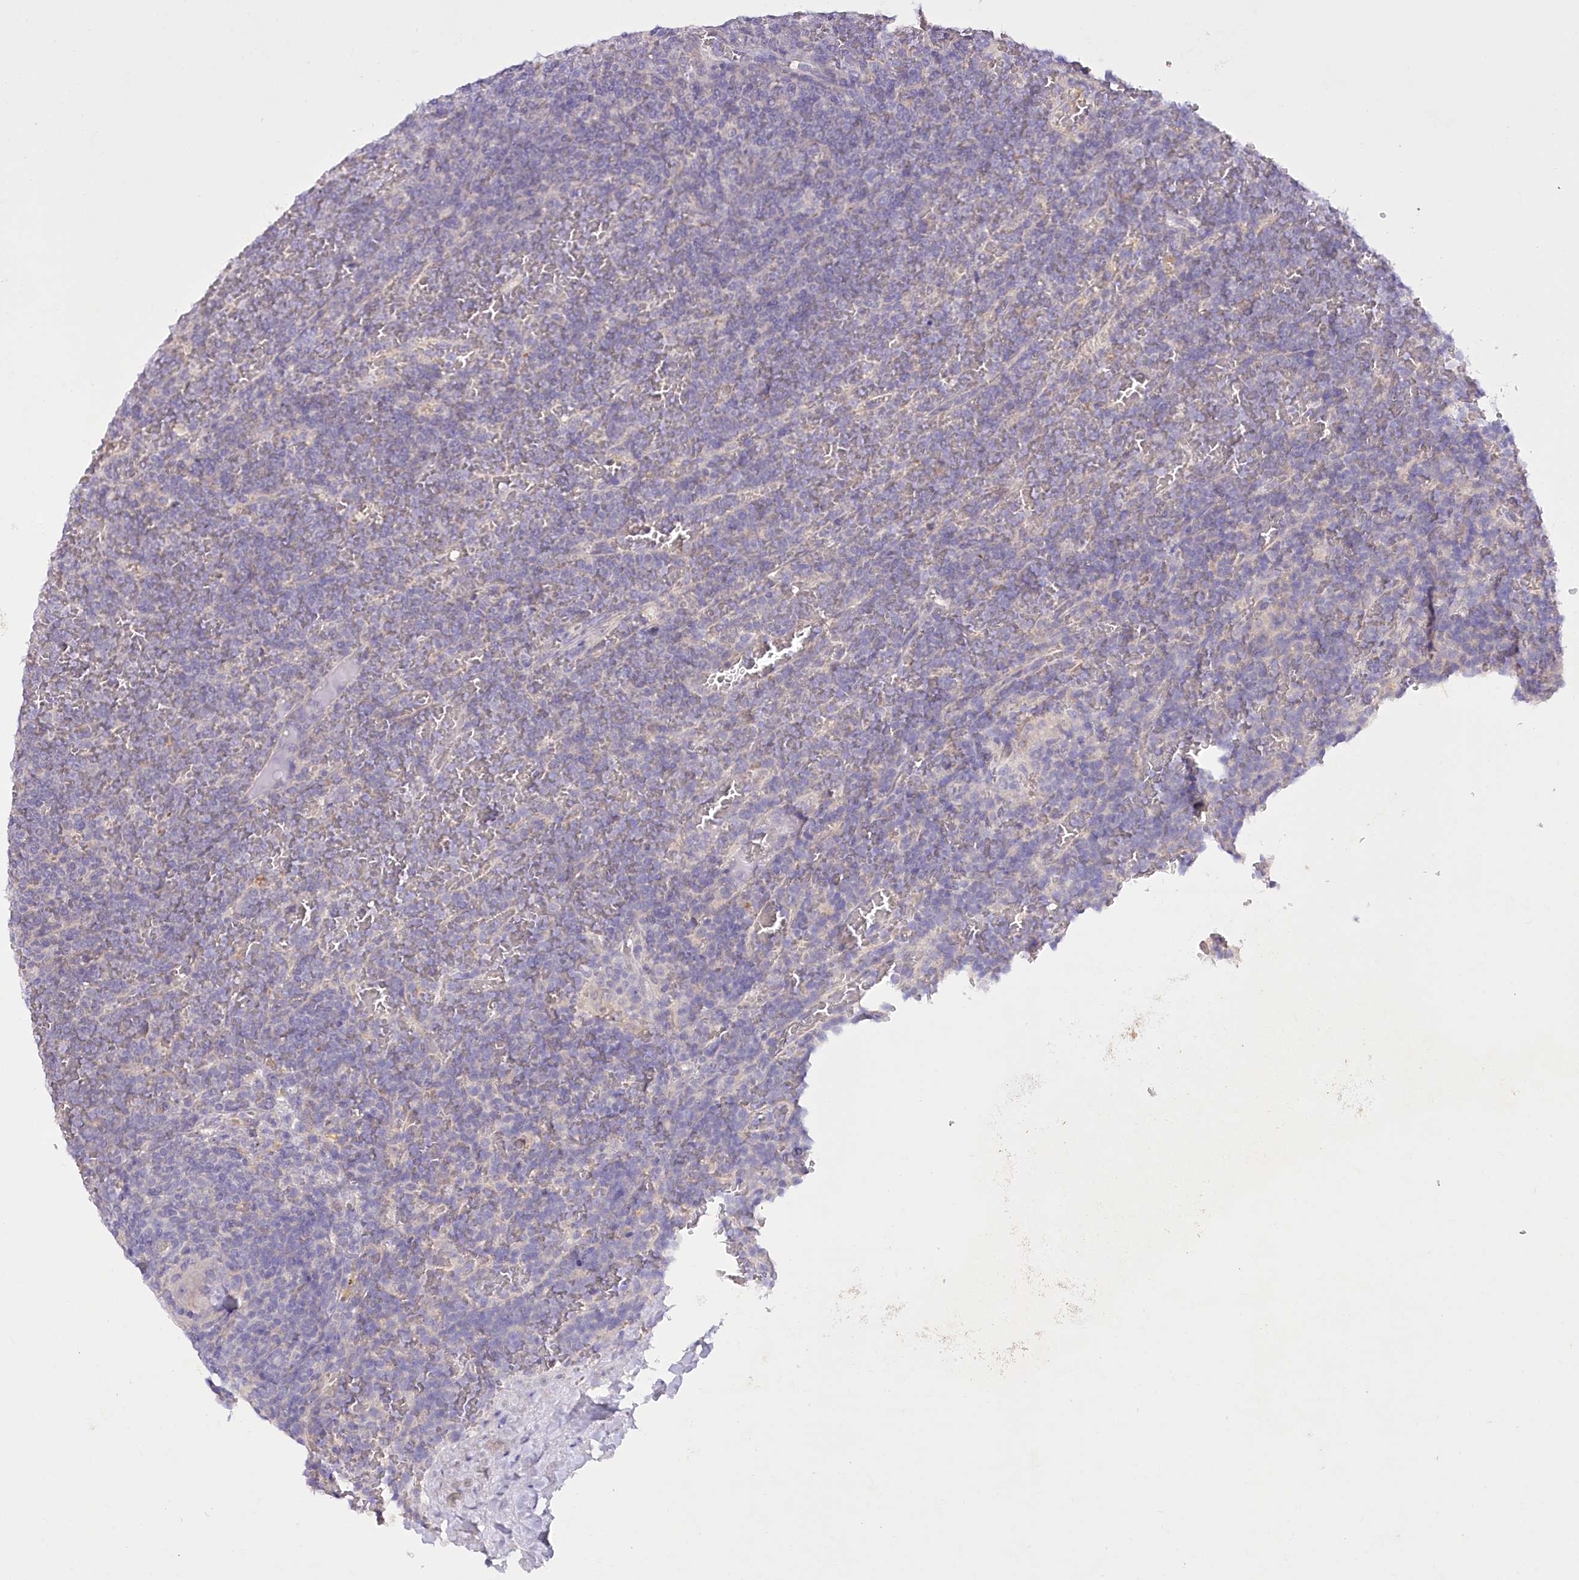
{"staining": {"intensity": "negative", "quantity": "none", "location": "none"}, "tissue": "lymphoma", "cell_type": "Tumor cells", "image_type": "cancer", "snomed": [{"axis": "morphology", "description": "Malignant lymphoma, non-Hodgkin's type, Low grade"}, {"axis": "topography", "description": "Spleen"}], "caption": "Human malignant lymphoma, non-Hodgkin's type (low-grade) stained for a protein using IHC demonstrates no positivity in tumor cells.", "gene": "DCUN1D1", "patient": {"sex": "female", "age": 19}}